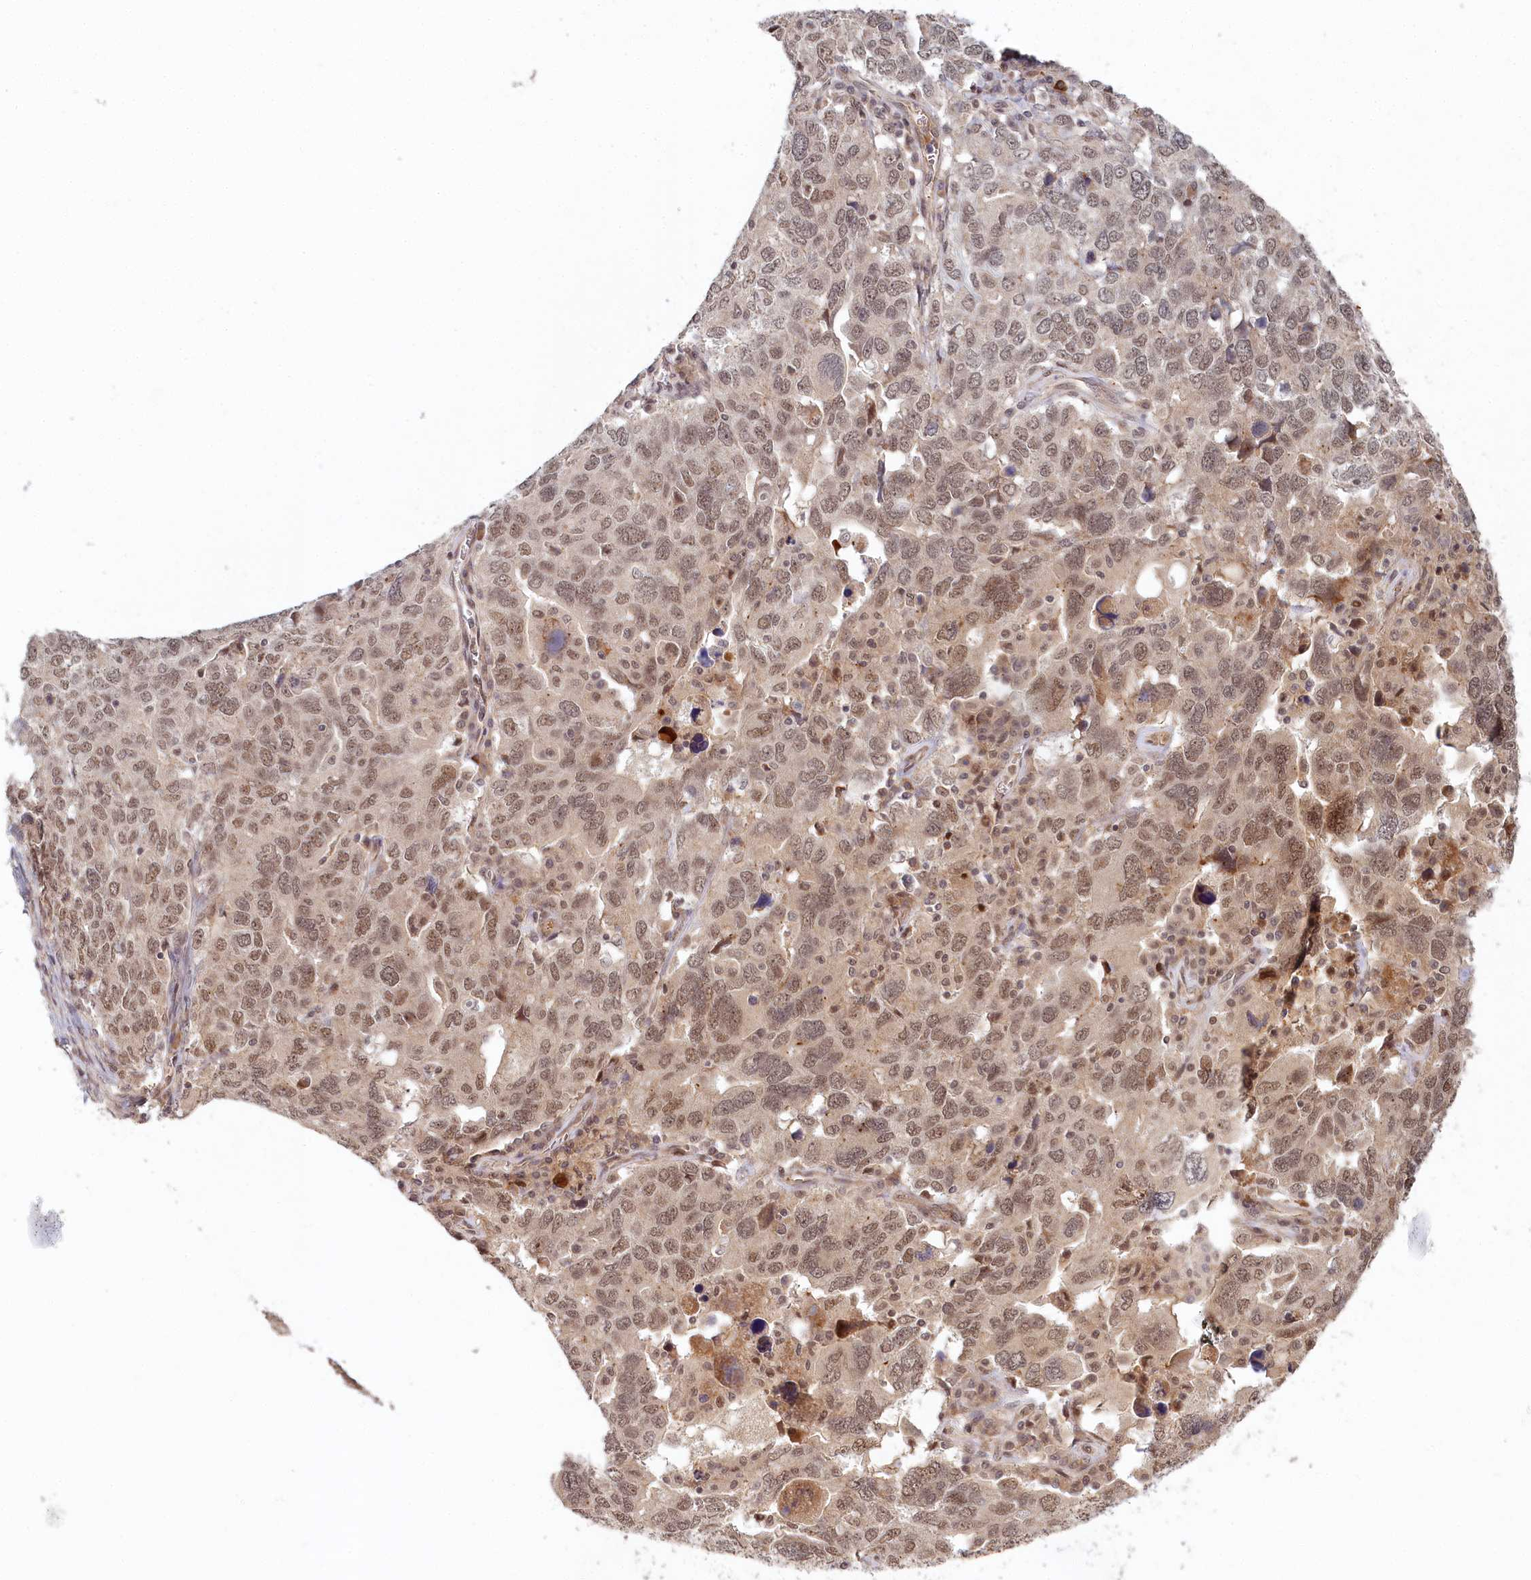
{"staining": {"intensity": "moderate", "quantity": ">75%", "location": "nuclear"}, "tissue": "ovarian cancer", "cell_type": "Tumor cells", "image_type": "cancer", "snomed": [{"axis": "morphology", "description": "Carcinoma, endometroid"}, {"axis": "topography", "description": "Ovary"}], "caption": "Tumor cells exhibit medium levels of moderate nuclear positivity in approximately >75% of cells in ovarian cancer (endometroid carcinoma). (Stains: DAB in brown, nuclei in blue, Microscopy: brightfield microscopy at high magnification).", "gene": "WAPL", "patient": {"sex": "female", "age": 62}}